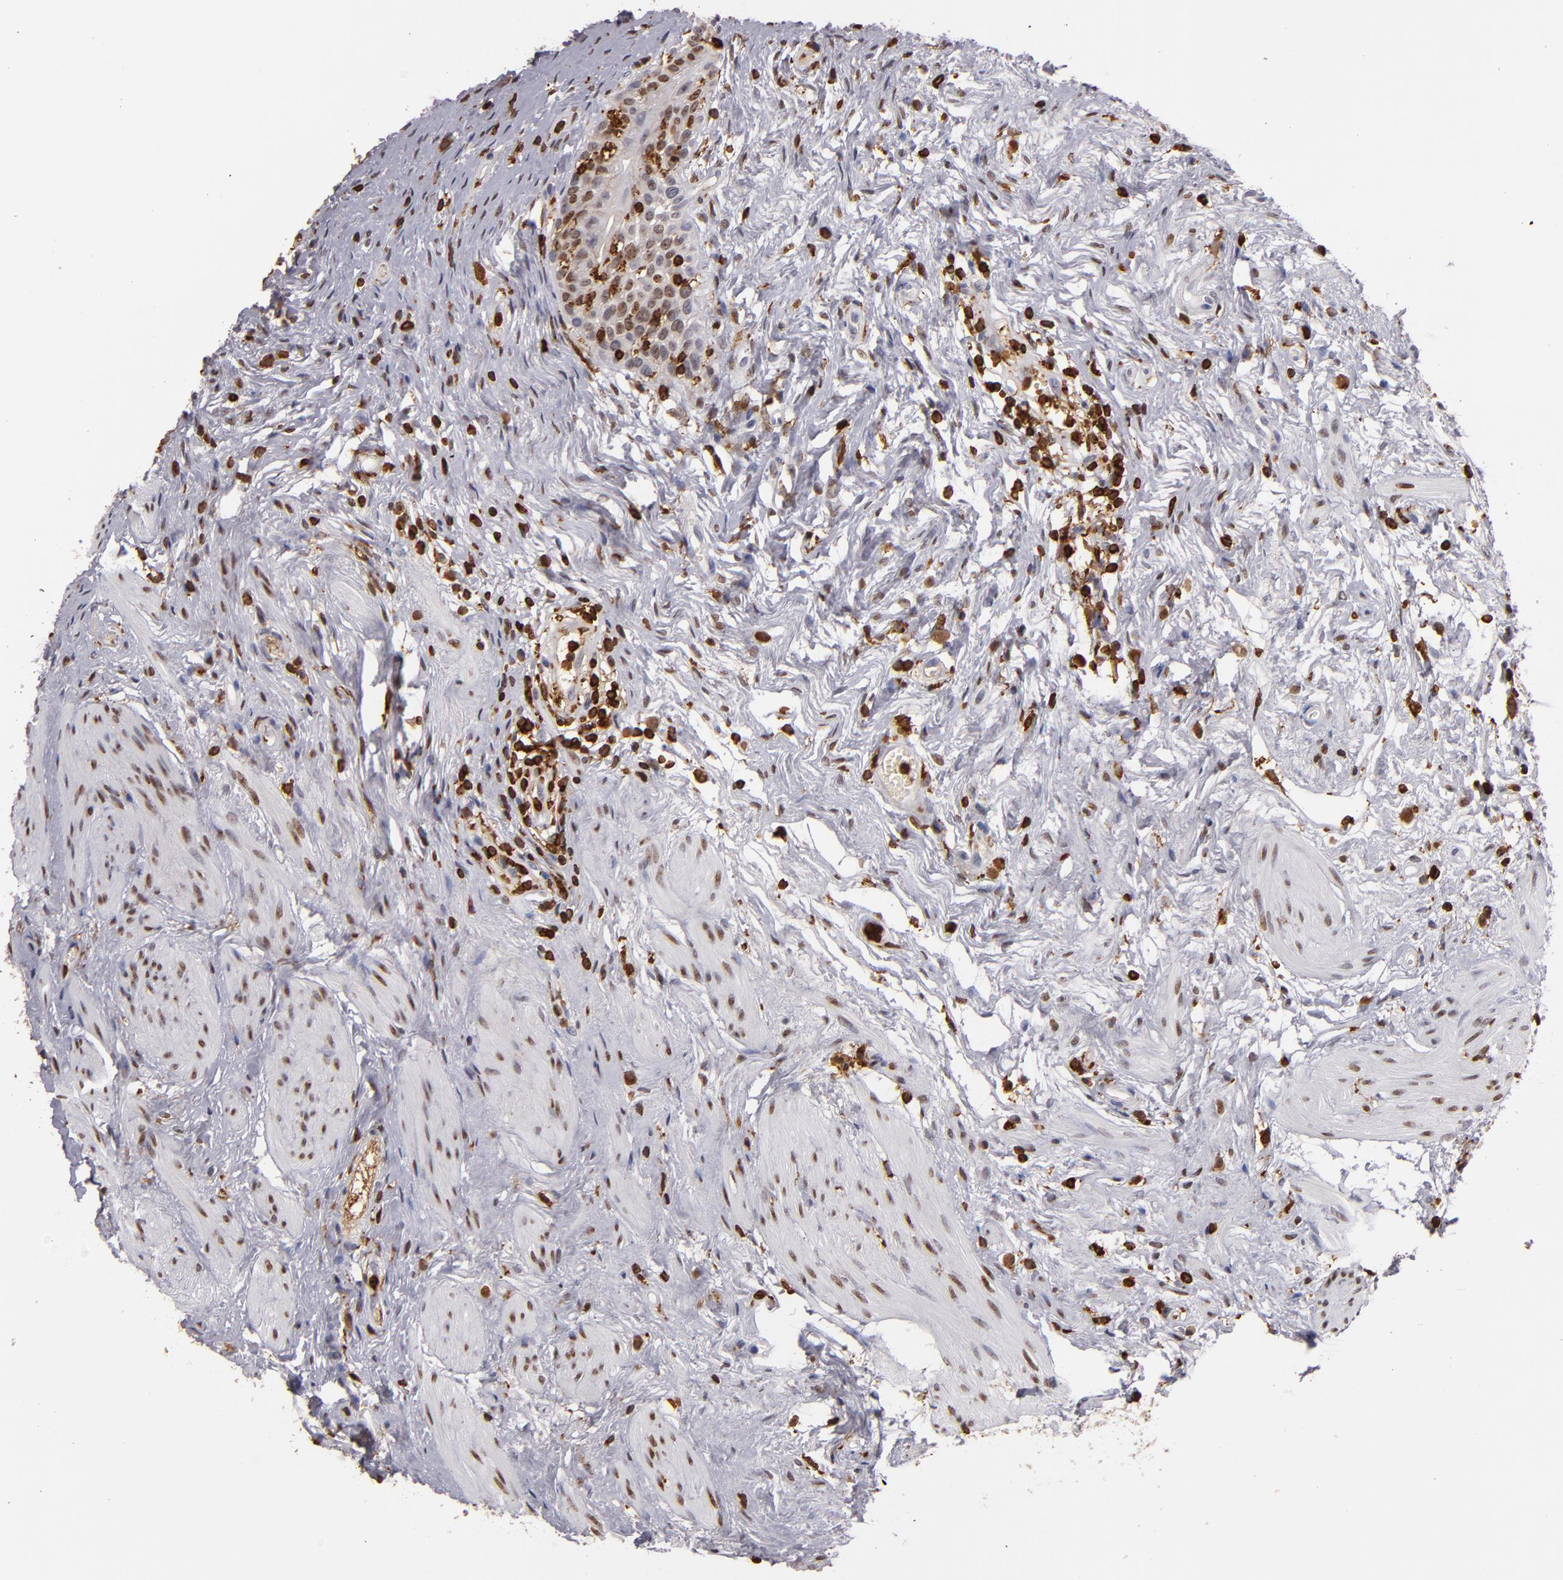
{"staining": {"intensity": "weak", "quantity": "<25%", "location": "nuclear"}, "tissue": "urinary bladder", "cell_type": "Urothelial cells", "image_type": "normal", "snomed": [{"axis": "morphology", "description": "Normal tissue, NOS"}, {"axis": "topography", "description": "Urinary bladder"}], "caption": "Urothelial cells are negative for brown protein staining in normal urinary bladder.", "gene": "WAS", "patient": {"sex": "female", "age": 55}}